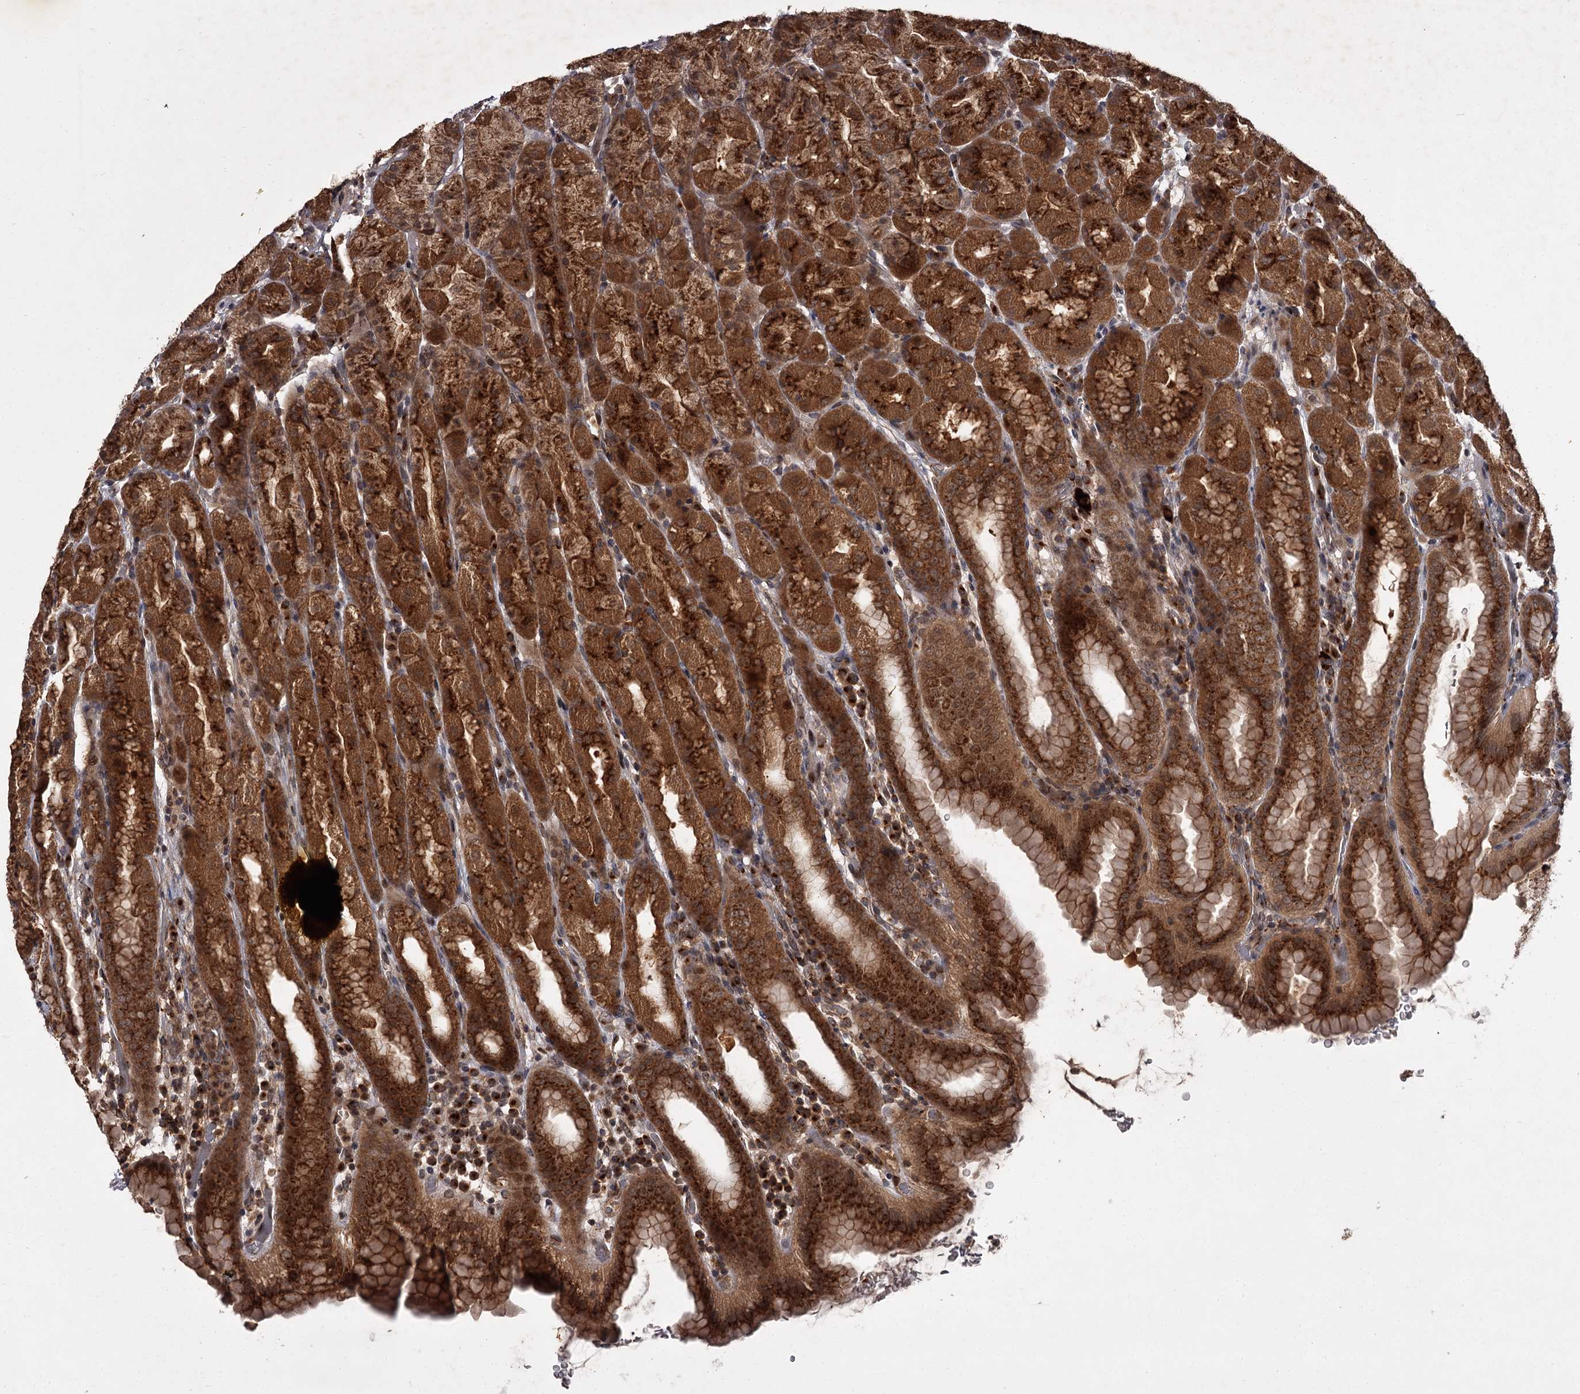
{"staining": {"intensity": "strong", "quantity": ">75%", "location": "cytoplasmic/membranous"}, "tissue": "stomach", "cell_type": "Glandular cells", "image_type": "normal", "snomed": [{"axis": "morphology", "description": "Normal tissue, NOS"}, {"axis": "topography", "description": "Stomach, upper"}], "caption": "IHC of benign stomach displays high levels of strong cytoplasmic/membranous staining in approximately >75% of glandular cells.", "gene": "TBC1D23", "patient": {"sex": "male", "age": 68}}